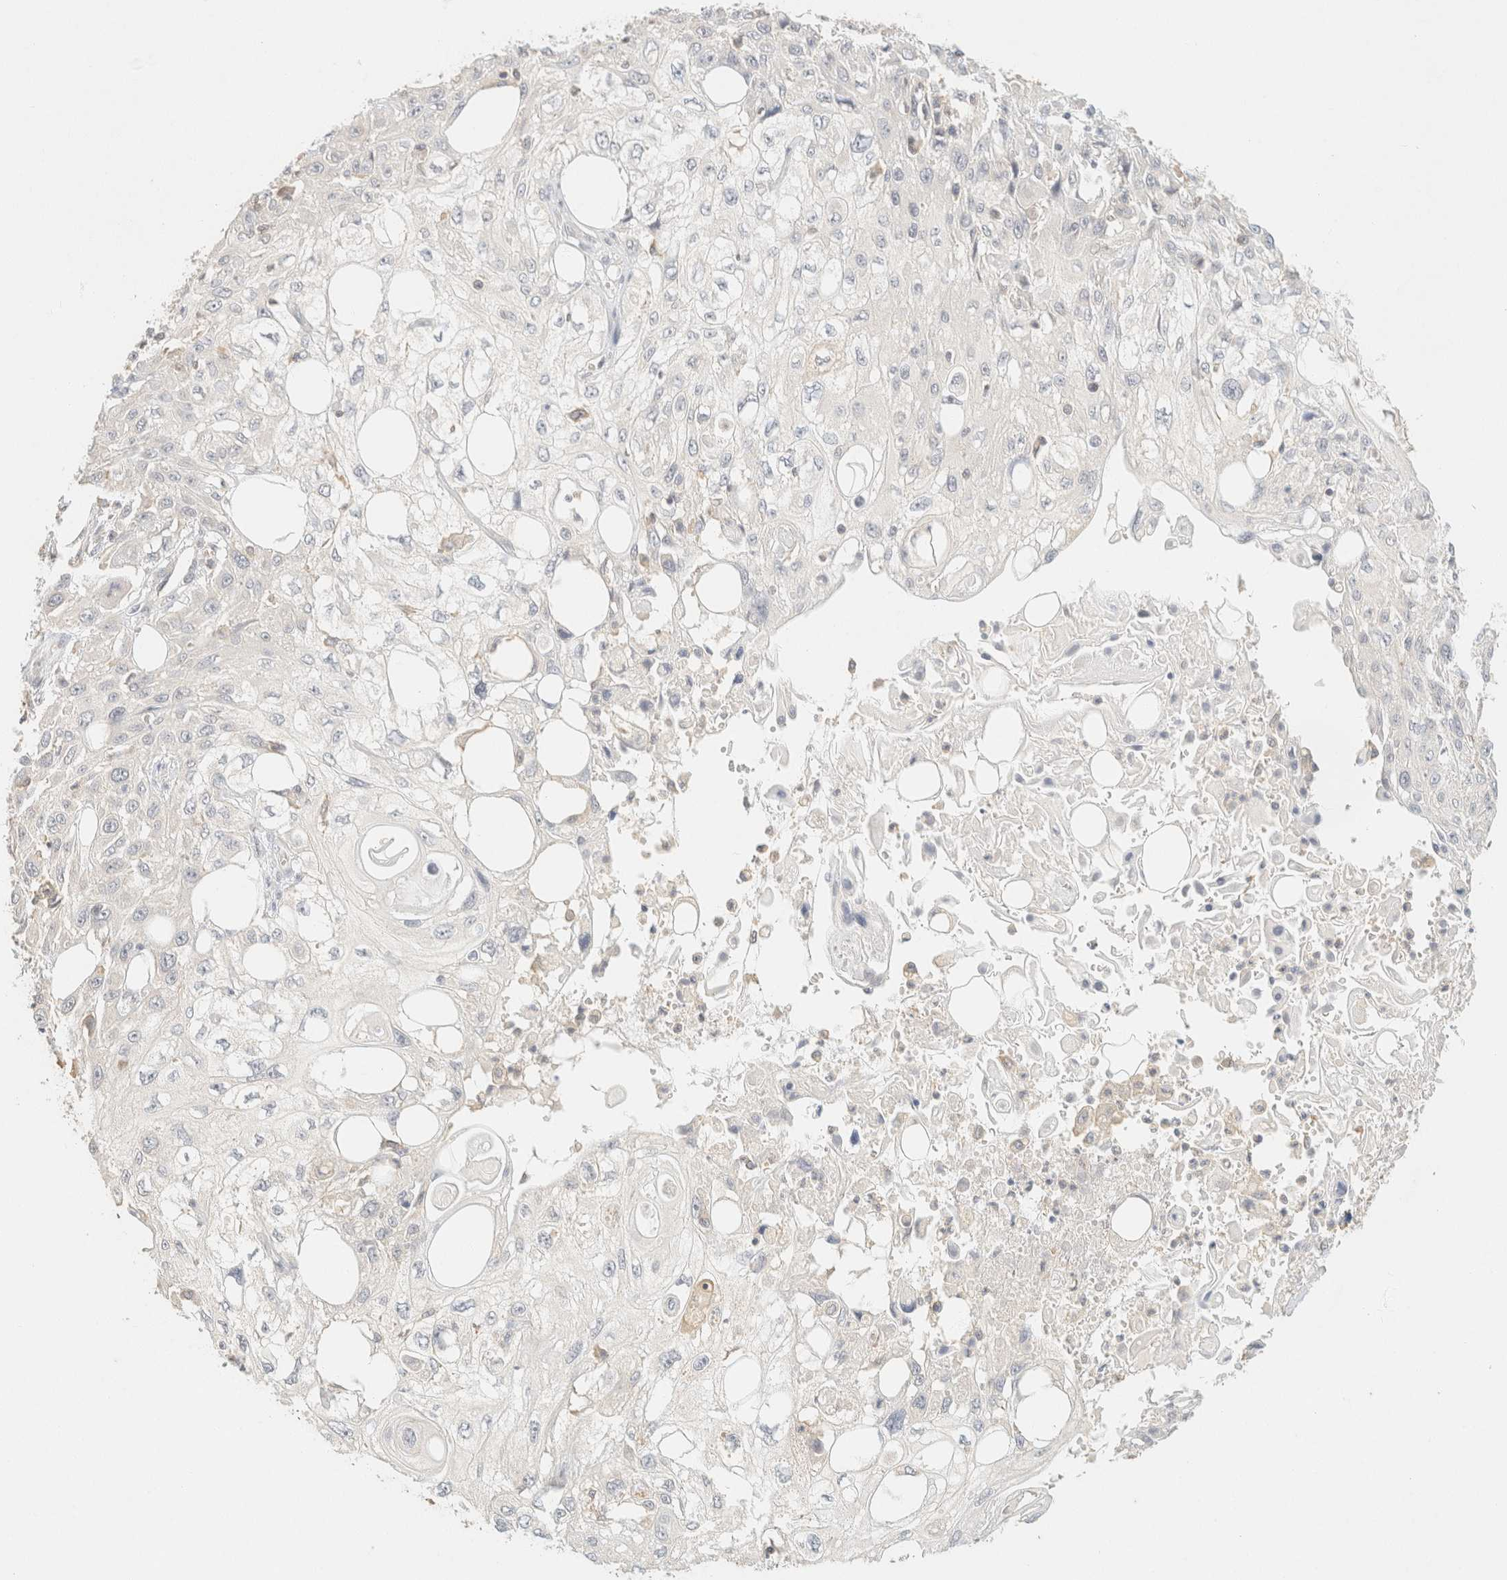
{"staining": {"intensity": "negative", "quantity": "none", "location": "none"}, "tissue": "skin cancer", "cell_type": "Tumor cells", "image_type": "cancer", "snomed": [{"axis": "morphology", "description": "Squamous cell carcinoma, NOS"}, {"axis": "topography", "description": "Skin"}], "caption": "Immunohistochemical staining of human squamous cell carcinoma (skin) shows no significant expression in tumor cells. (DAB immunohistochemistry visualized using brightfield microscopy, high magnification).", "gene": "TIMD4", "patient": {"sex": "male", "age": 75}}